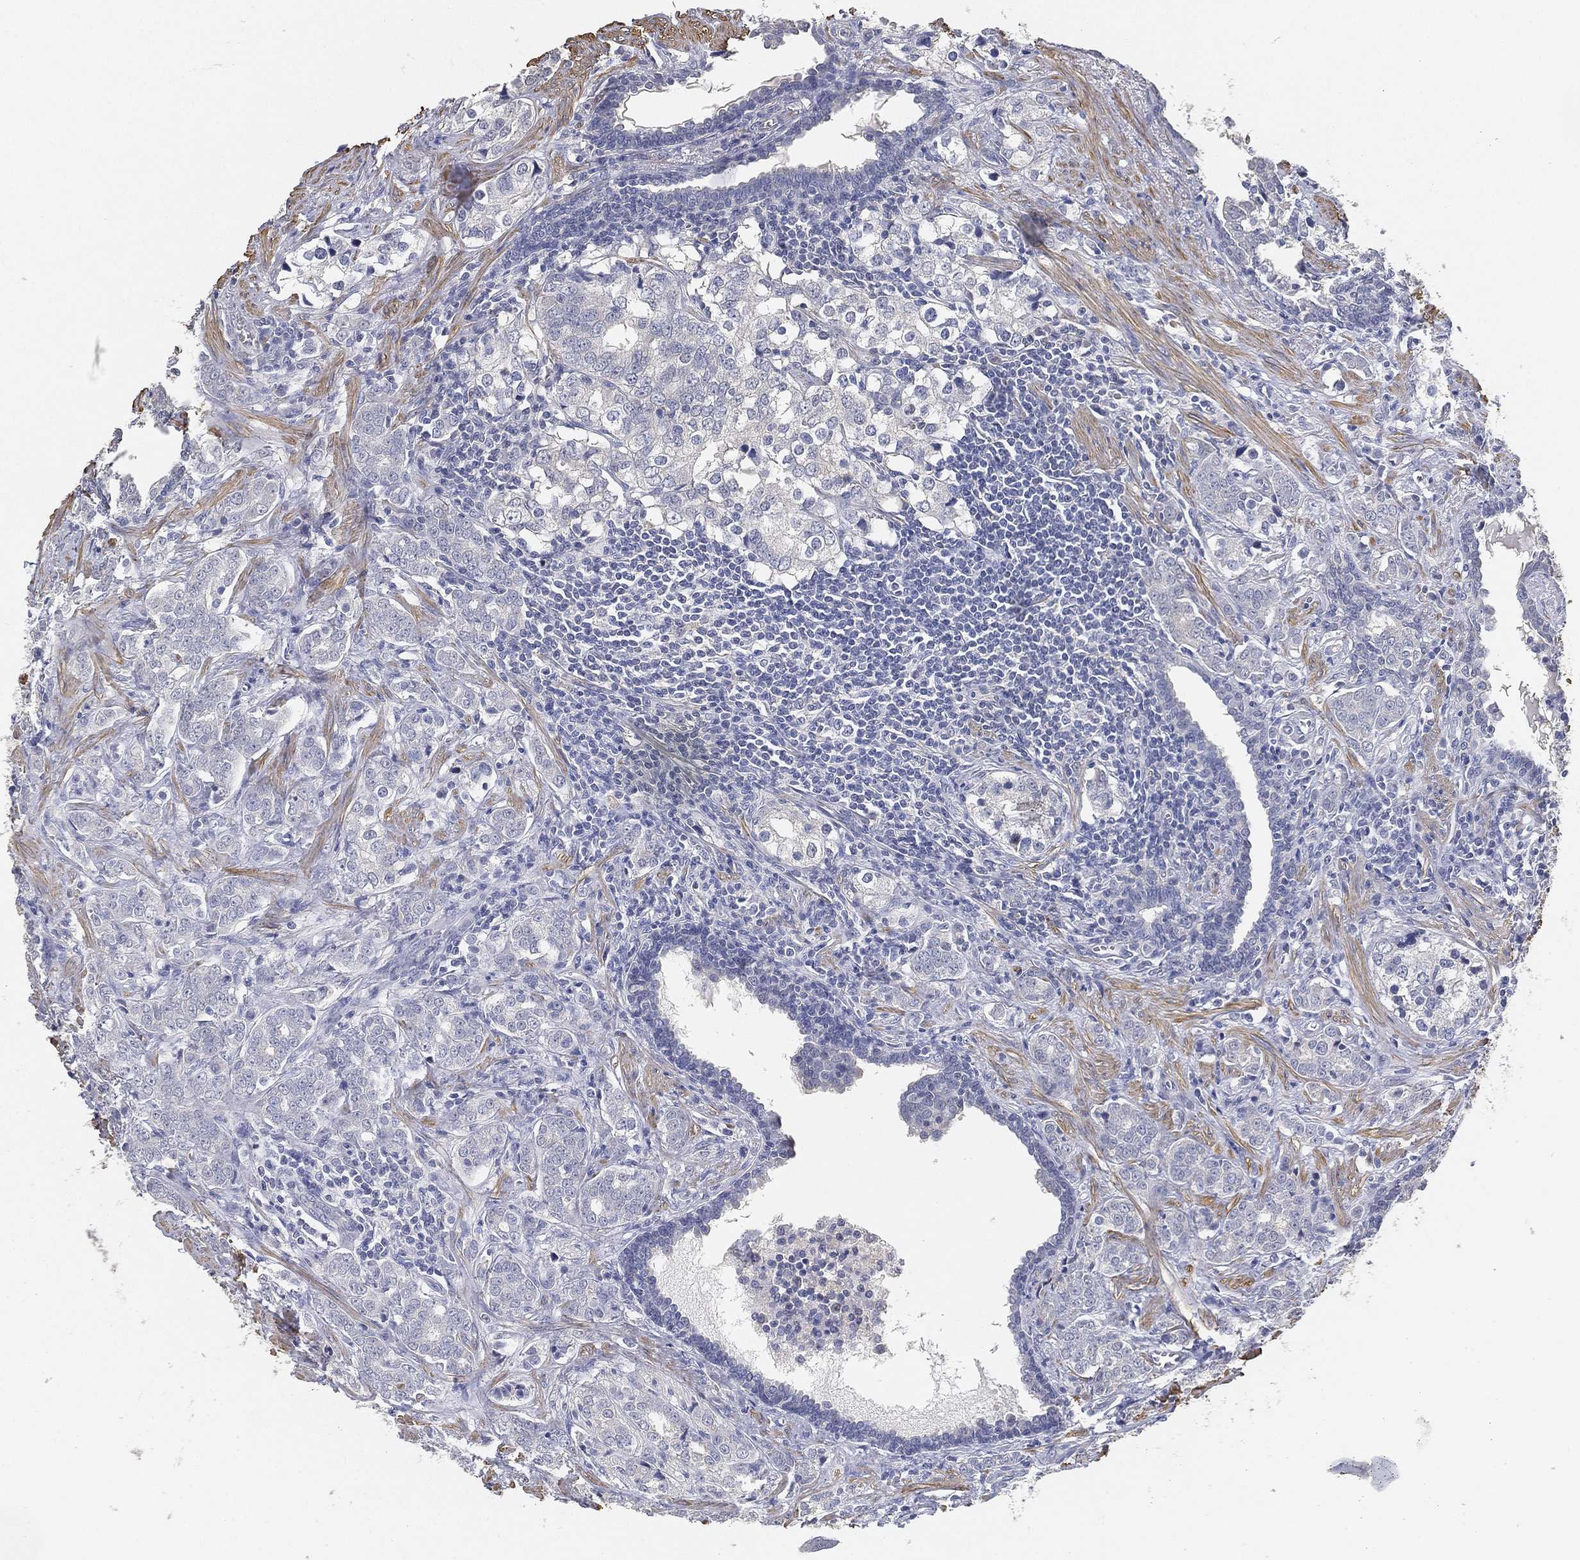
{"staining": {"intensity": "negative", "quantity": "none", "location": "none"}, "tissue": "prostate cancer", "cell_type": "Tumor cells", "image_type": "cancer", "snomed": [{"axis": "morphology", "description": "Adenocarcinoma, NOS"}, {"axis": "topography", "description": "Prostate and seminal vesicle, NOS"}], "caption": "The micrograph shows no significant expression in tumor cells of prostate adenocarcinoma.", "gene": "GPR61", "patient": {"sex": "male", "age": 63}}